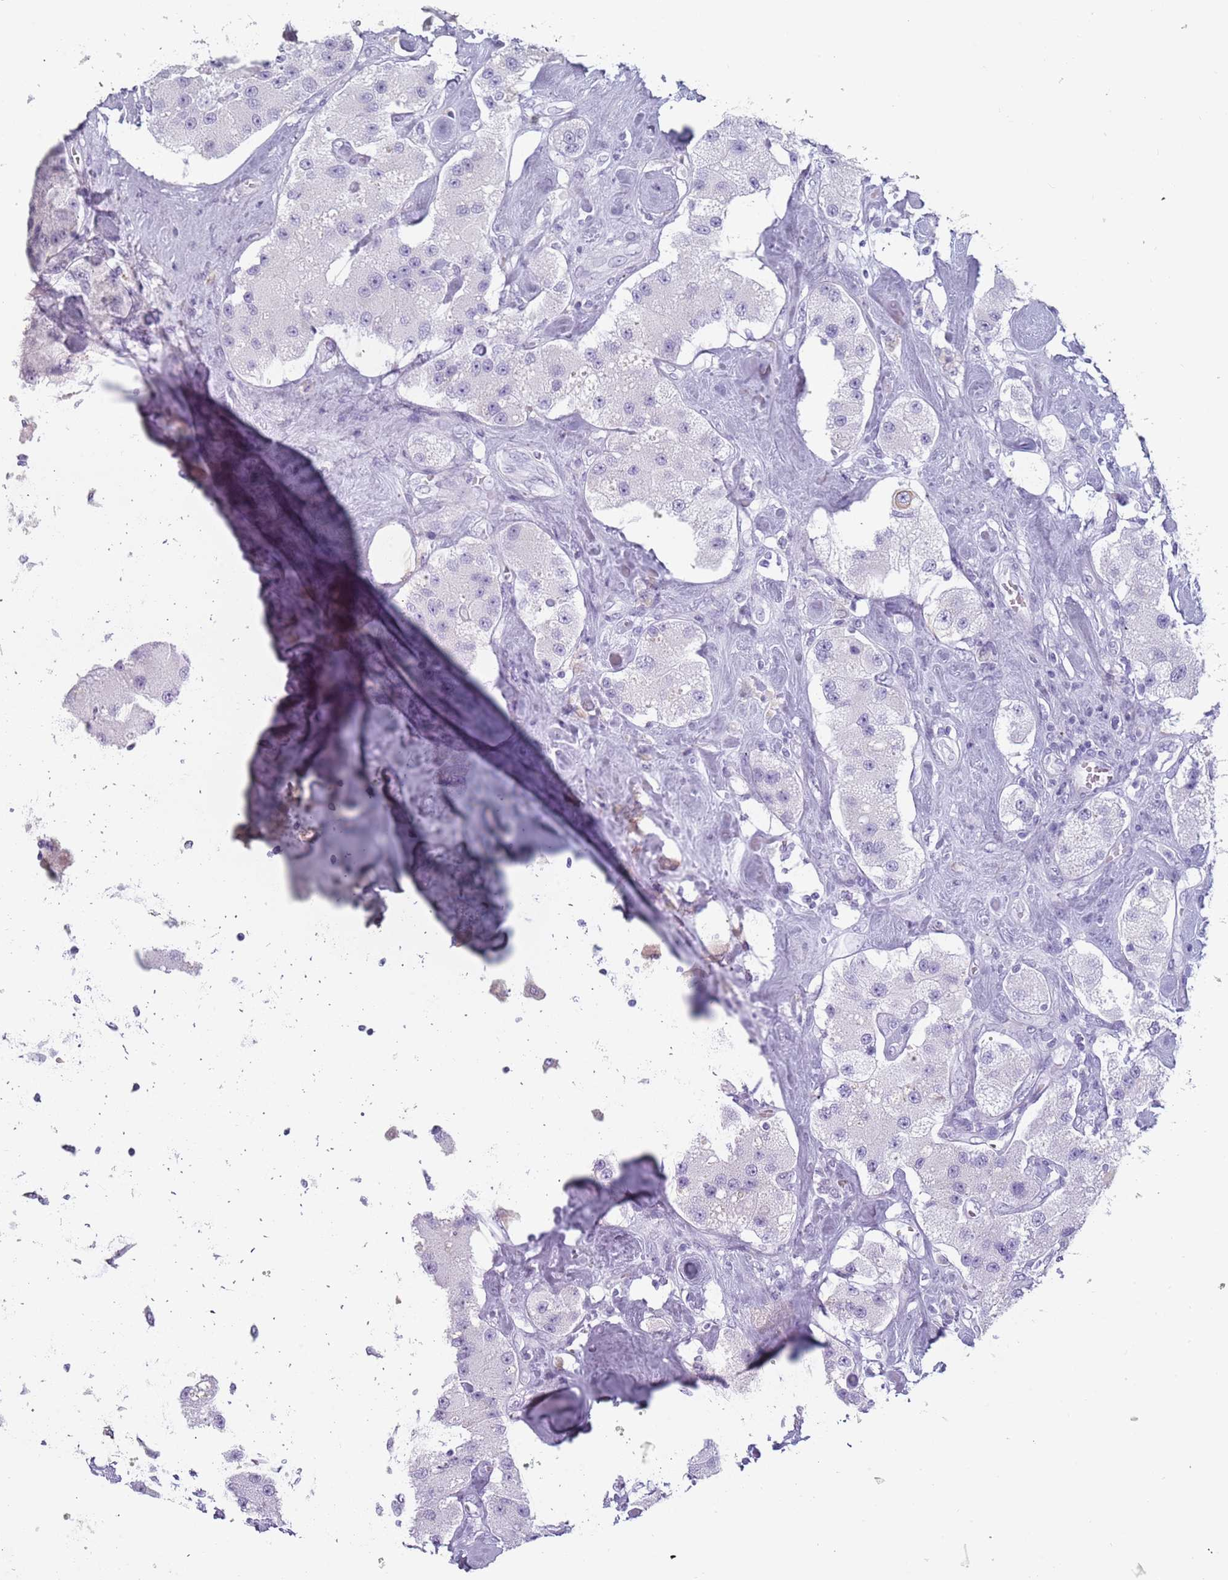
{"staining": {"intensity": "negative", "quantity": "none", "location": "none"}, "tissue": "carcinoid", "cell_type": "Tumor cells", "image_type": "cancer", "snomed": [{"axis": "morphology", "description": "Carcinoid, malignant, NOS"}, {"axis": "topography", "description": "Pancreas"}], "caption": "High power microscopy histopathology image of an IHC image of carcinoid (malignant), revealing no significant expression in tumor cells.", "gene": "COLEC12", "patient": {"sex": "male", "age": 41}}